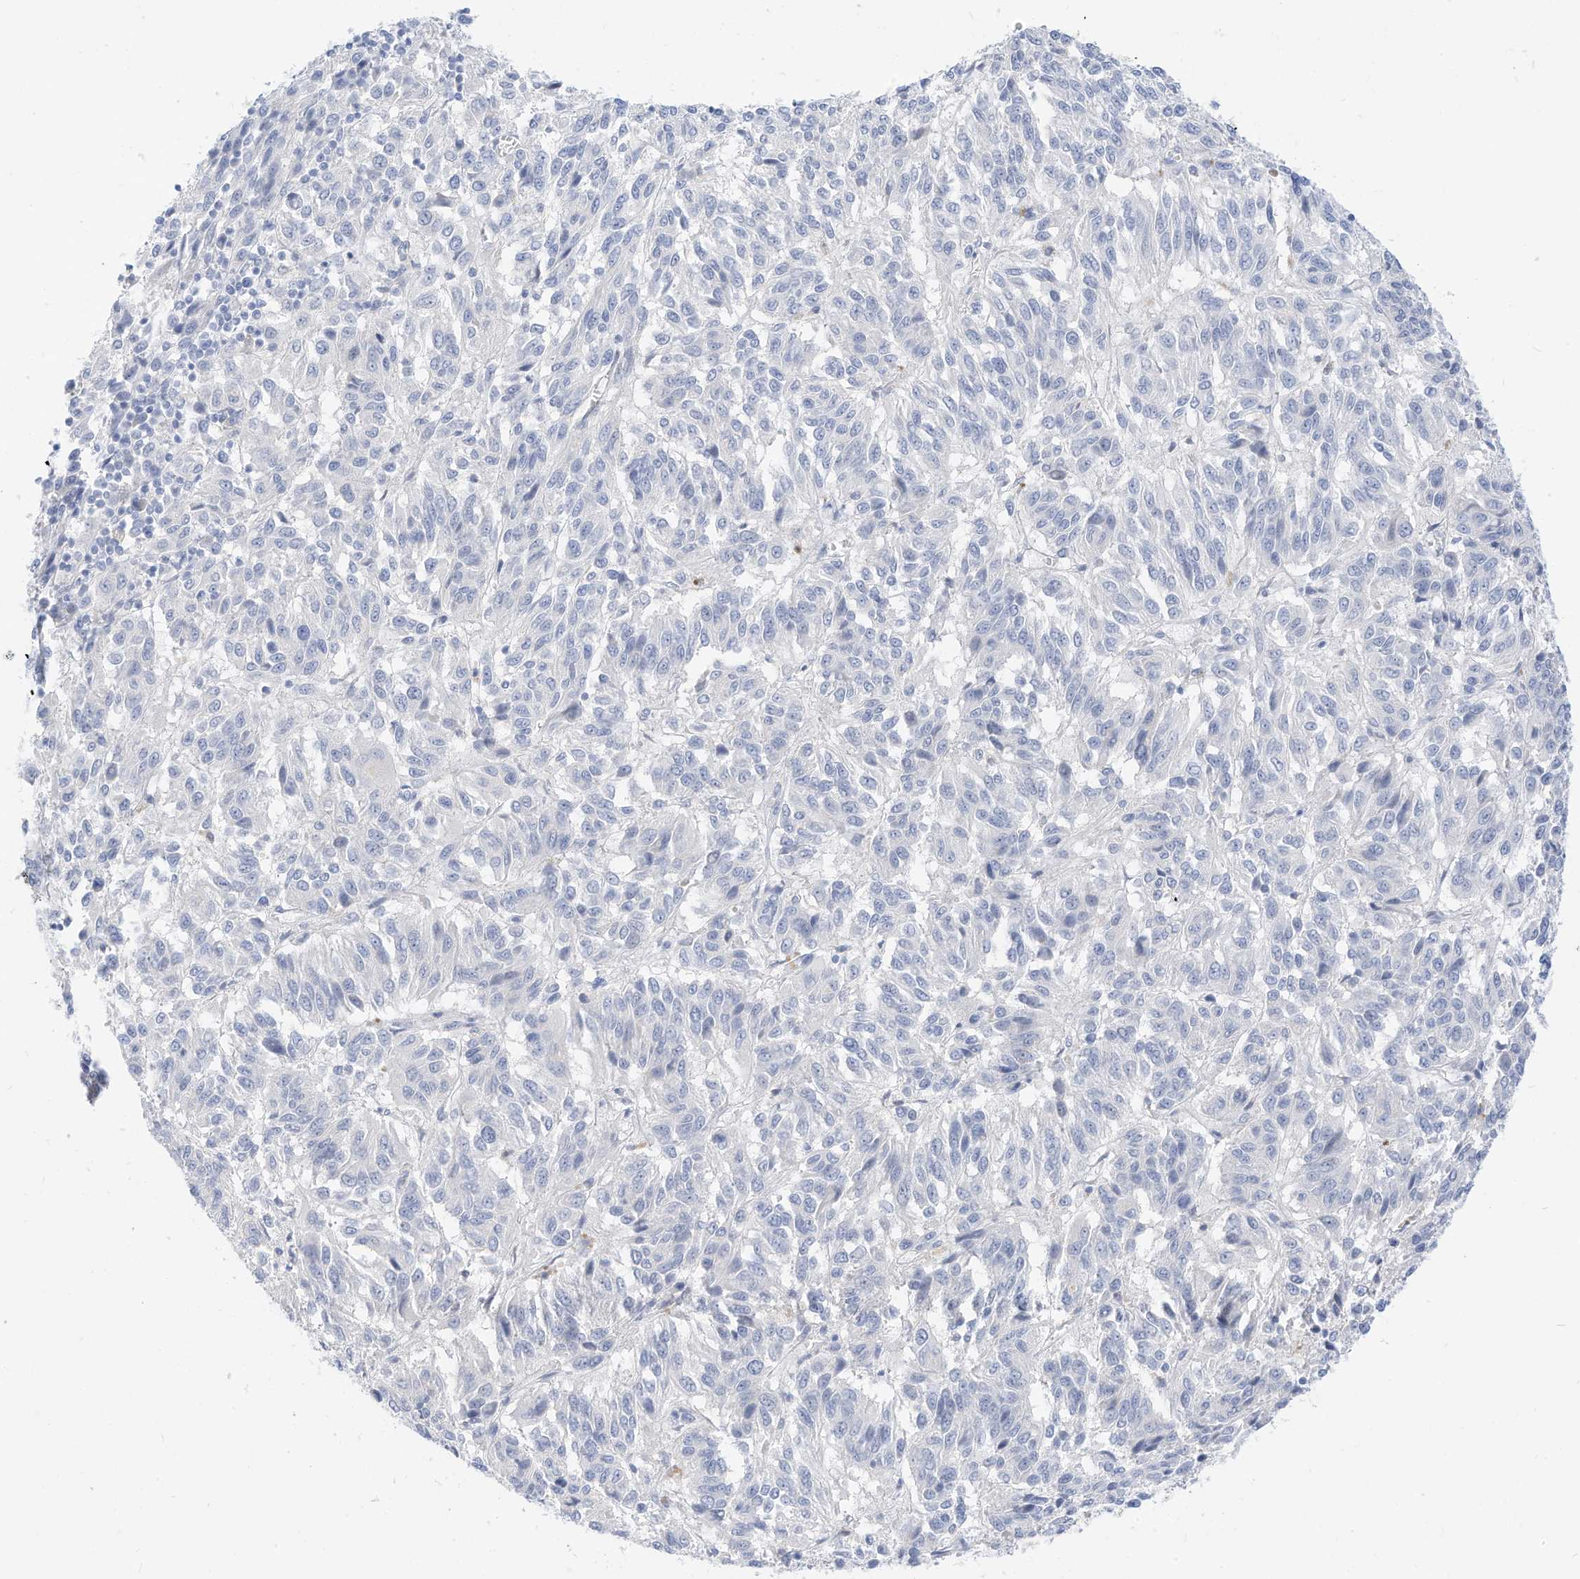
{"staining": {"intensity": "negative", "quantity": "none", "location": "none"}, "tissue": "melanoma", "cell_type": "Tumor cells", "image_type": "cancer", "snomed": [{"axis": "morphology", "description": "Malignant melanoma, Metastatic site"}, {"axis": "topography", "description": "Lung"}], "caption": "This is a photomicrograph of immunohistochemistry staining of melanoma, which shows no positivity in tumor cells. Brightfield microscopy of immunohistochemistry (IHC) stained with DAB (brown) and hematoxylin (blue), captured at high magnification.", "gene": "SPOCD1", "patient": {"sex": "male", "age": 64}}